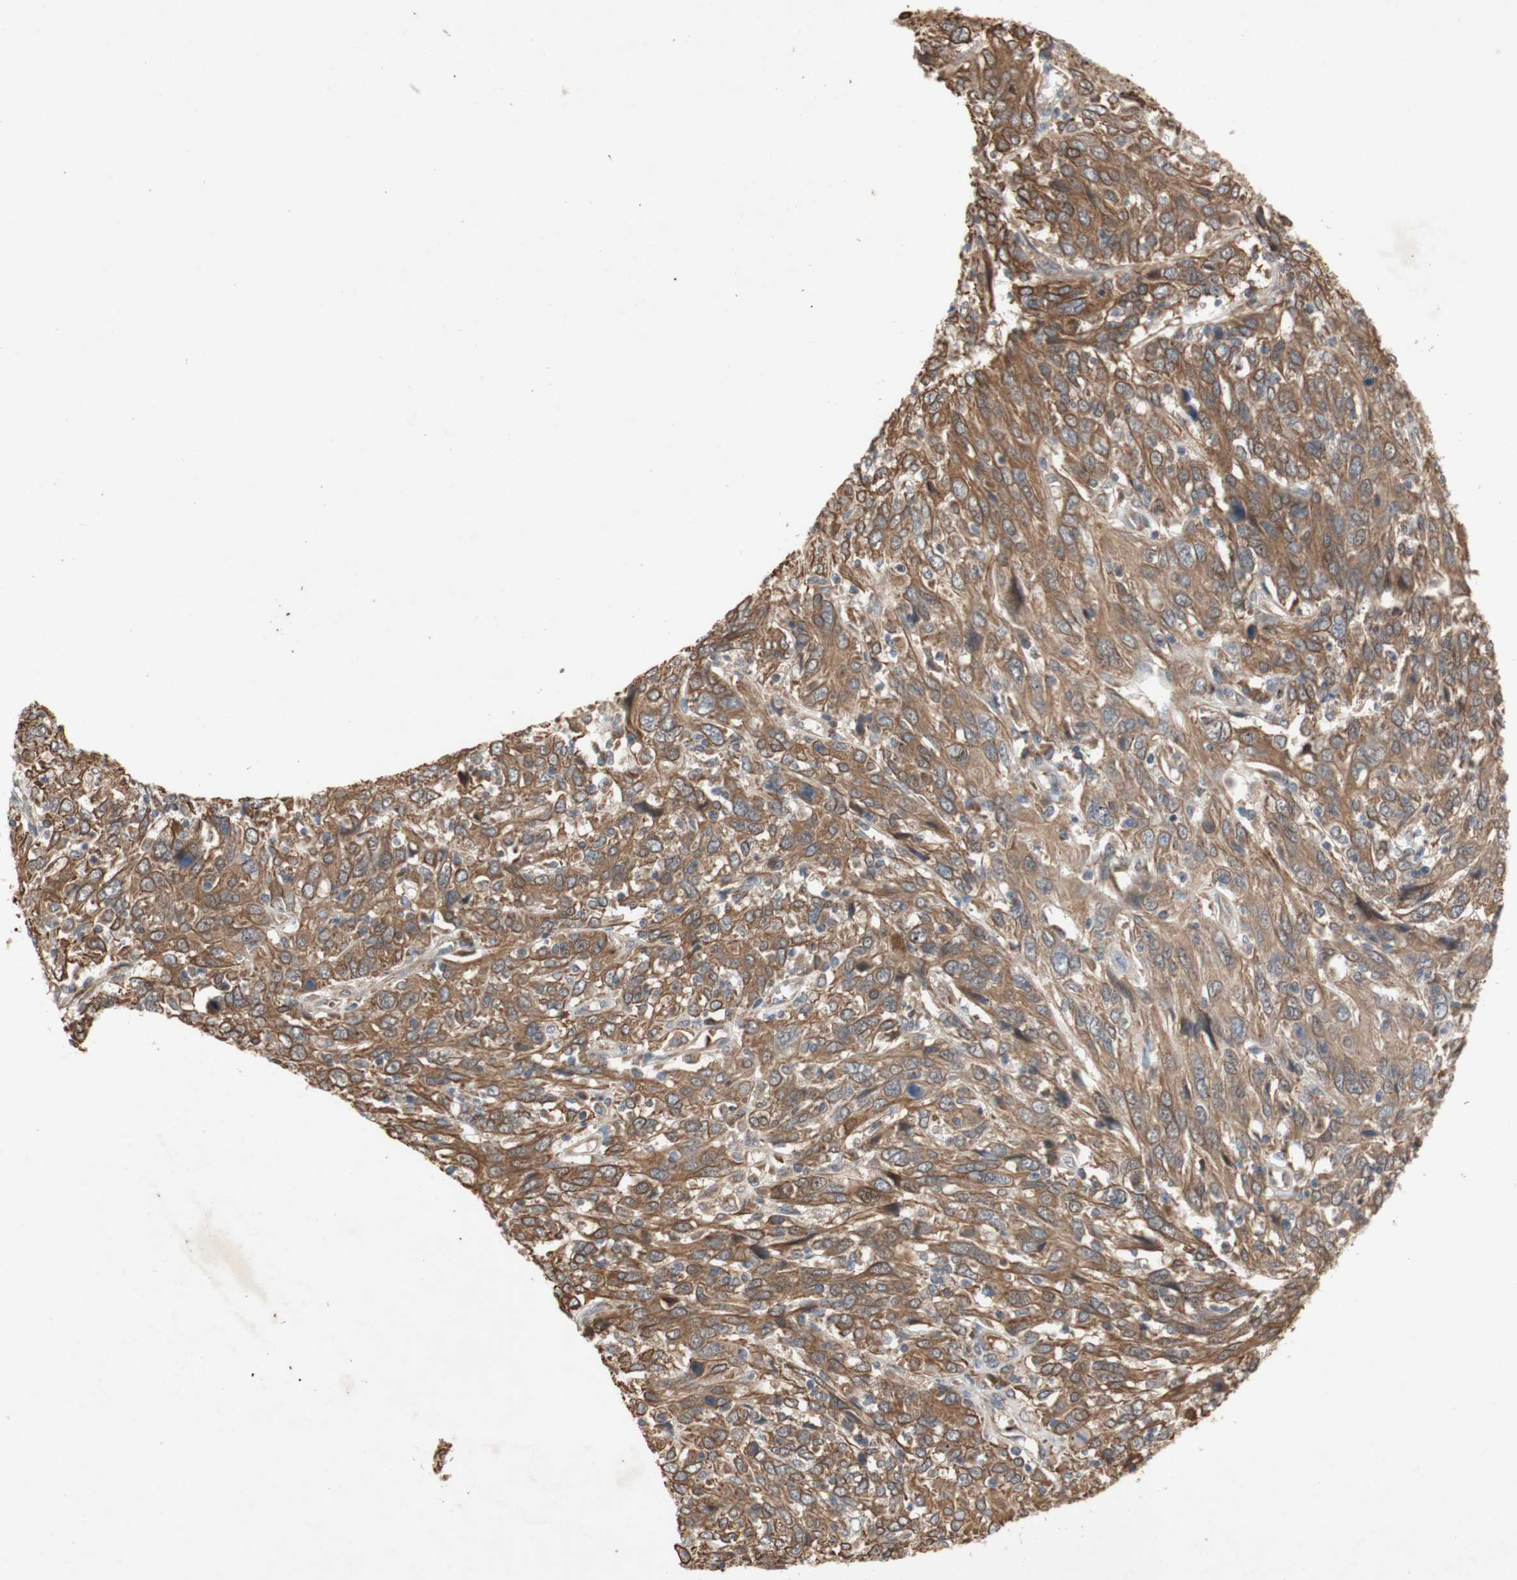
{"staining": {"intensity": "moderate", "quantity": ">75%", "location": "cytoplasmic/membranous"}, "tissue": "cervical cancer", "cell_type": "Tumor cells", "image_type": "cancer", "snomed": [{"axis": "morphology", "description": "Squamous cell carcinoma, NOS"}, {"axis": "topography", "description": "Cervix"}], "caption": "An immunohistochemistry histopathology image of tumor tissue is shown. Protein staining in brown labels moderate cytoplasmic/membranous positivity in cervical cancer (squamous cell carcinoma) within tumor cells. (DAB (3,3'-diaminobenzidine) = brown stain, brightfield microscopy at high magnification).", "gene": "PKN1", "patient": {"sex": "female", "age": 46}}